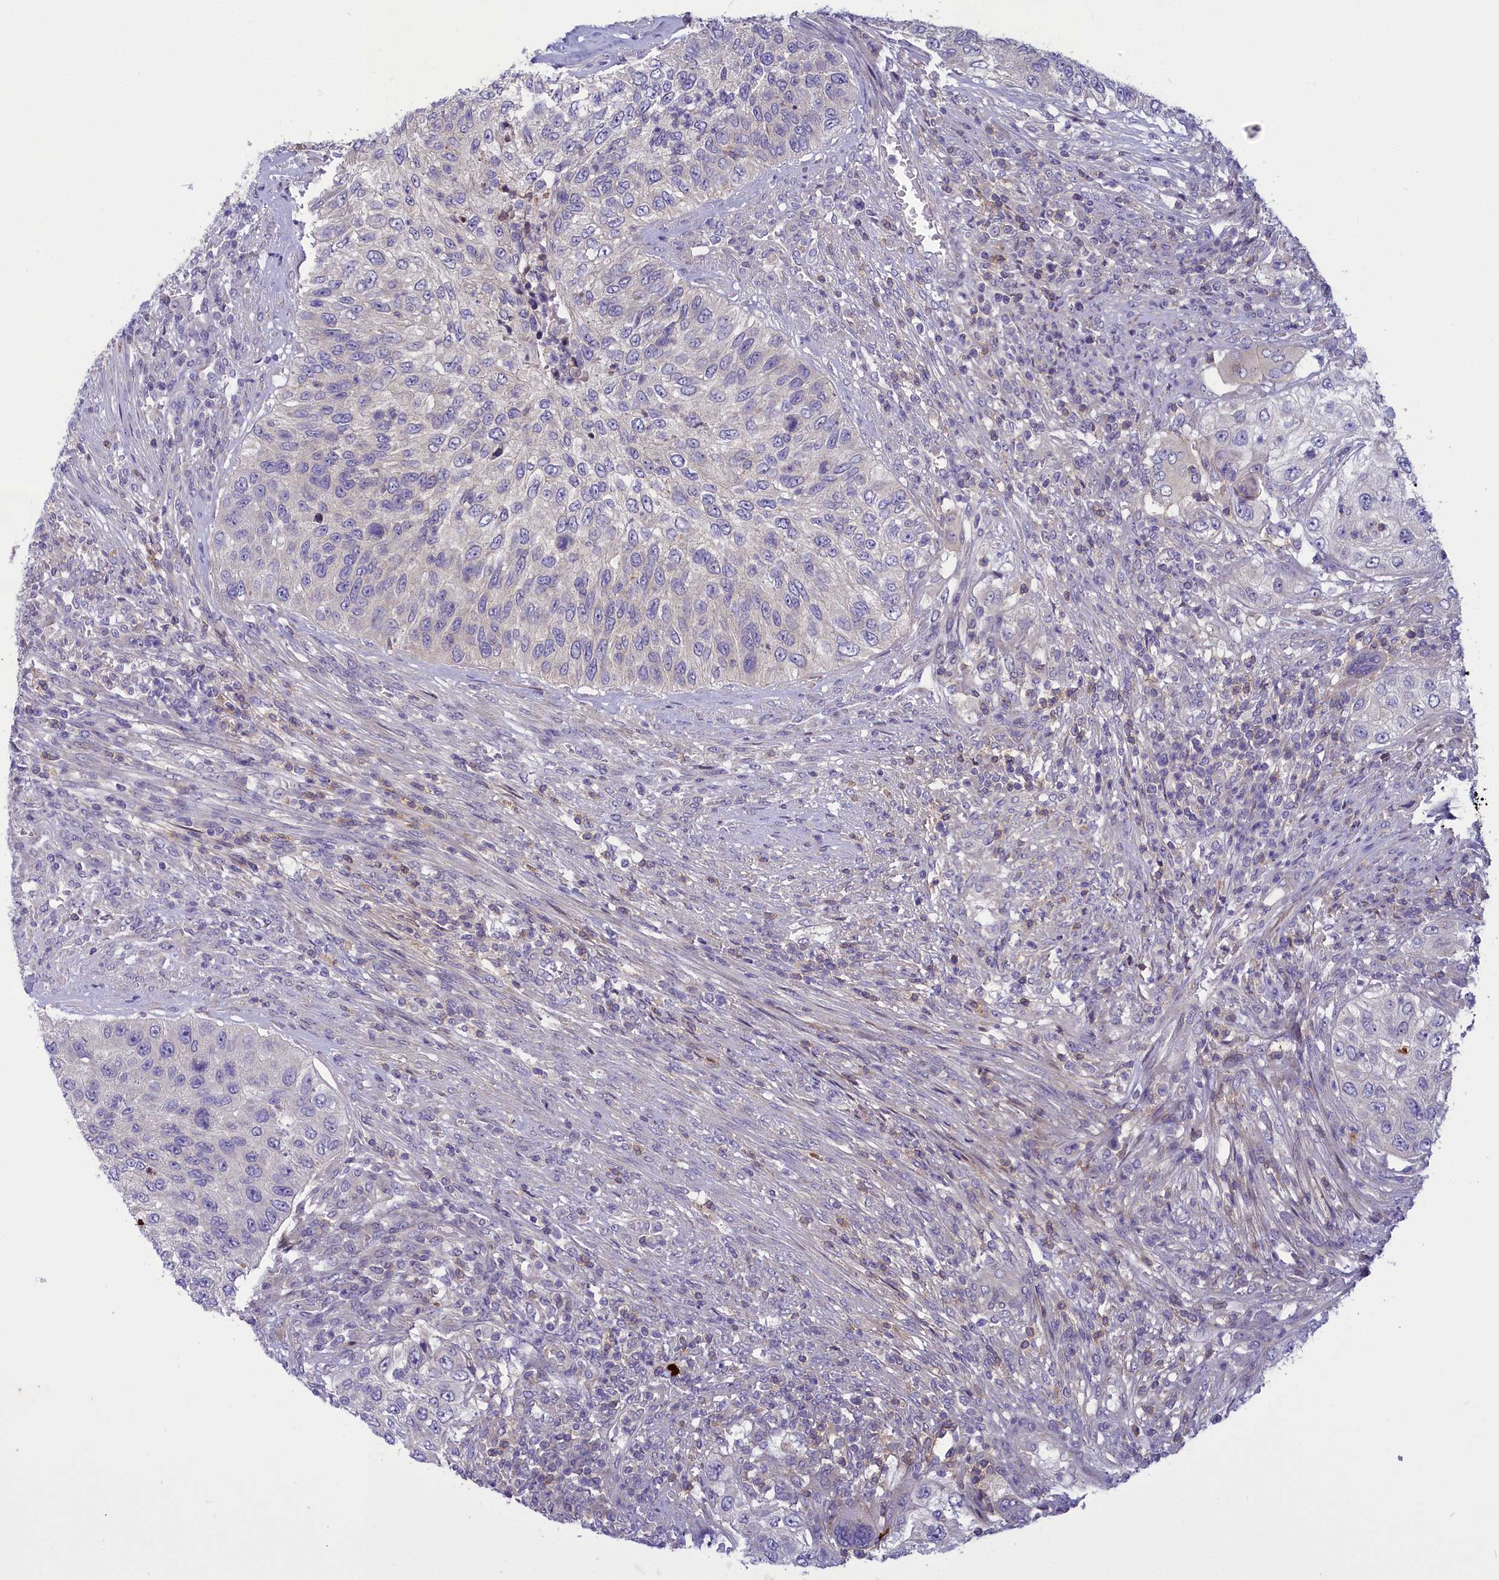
{"staining": {"intensity": "negative", "quantity": "none", "location": "none"}, "tissue": "urothelial cancer", "cell_type": "Tumor cells", "image_type": "cancer", "snomed": [{"axis": "morphology", "description": "Urothelial carcinoma, High grade"}, {"axis": "topography", "description": "Urinary bladder"}], "caption": "This image is of high-grade urothelial carcinoma stained with IHC to label a protein in brown with the nuclei are counter-stained blue. There is no expression in tumor cells.", "gene": "CORO2A", "patient": {"sex": "female", "age": 60}}